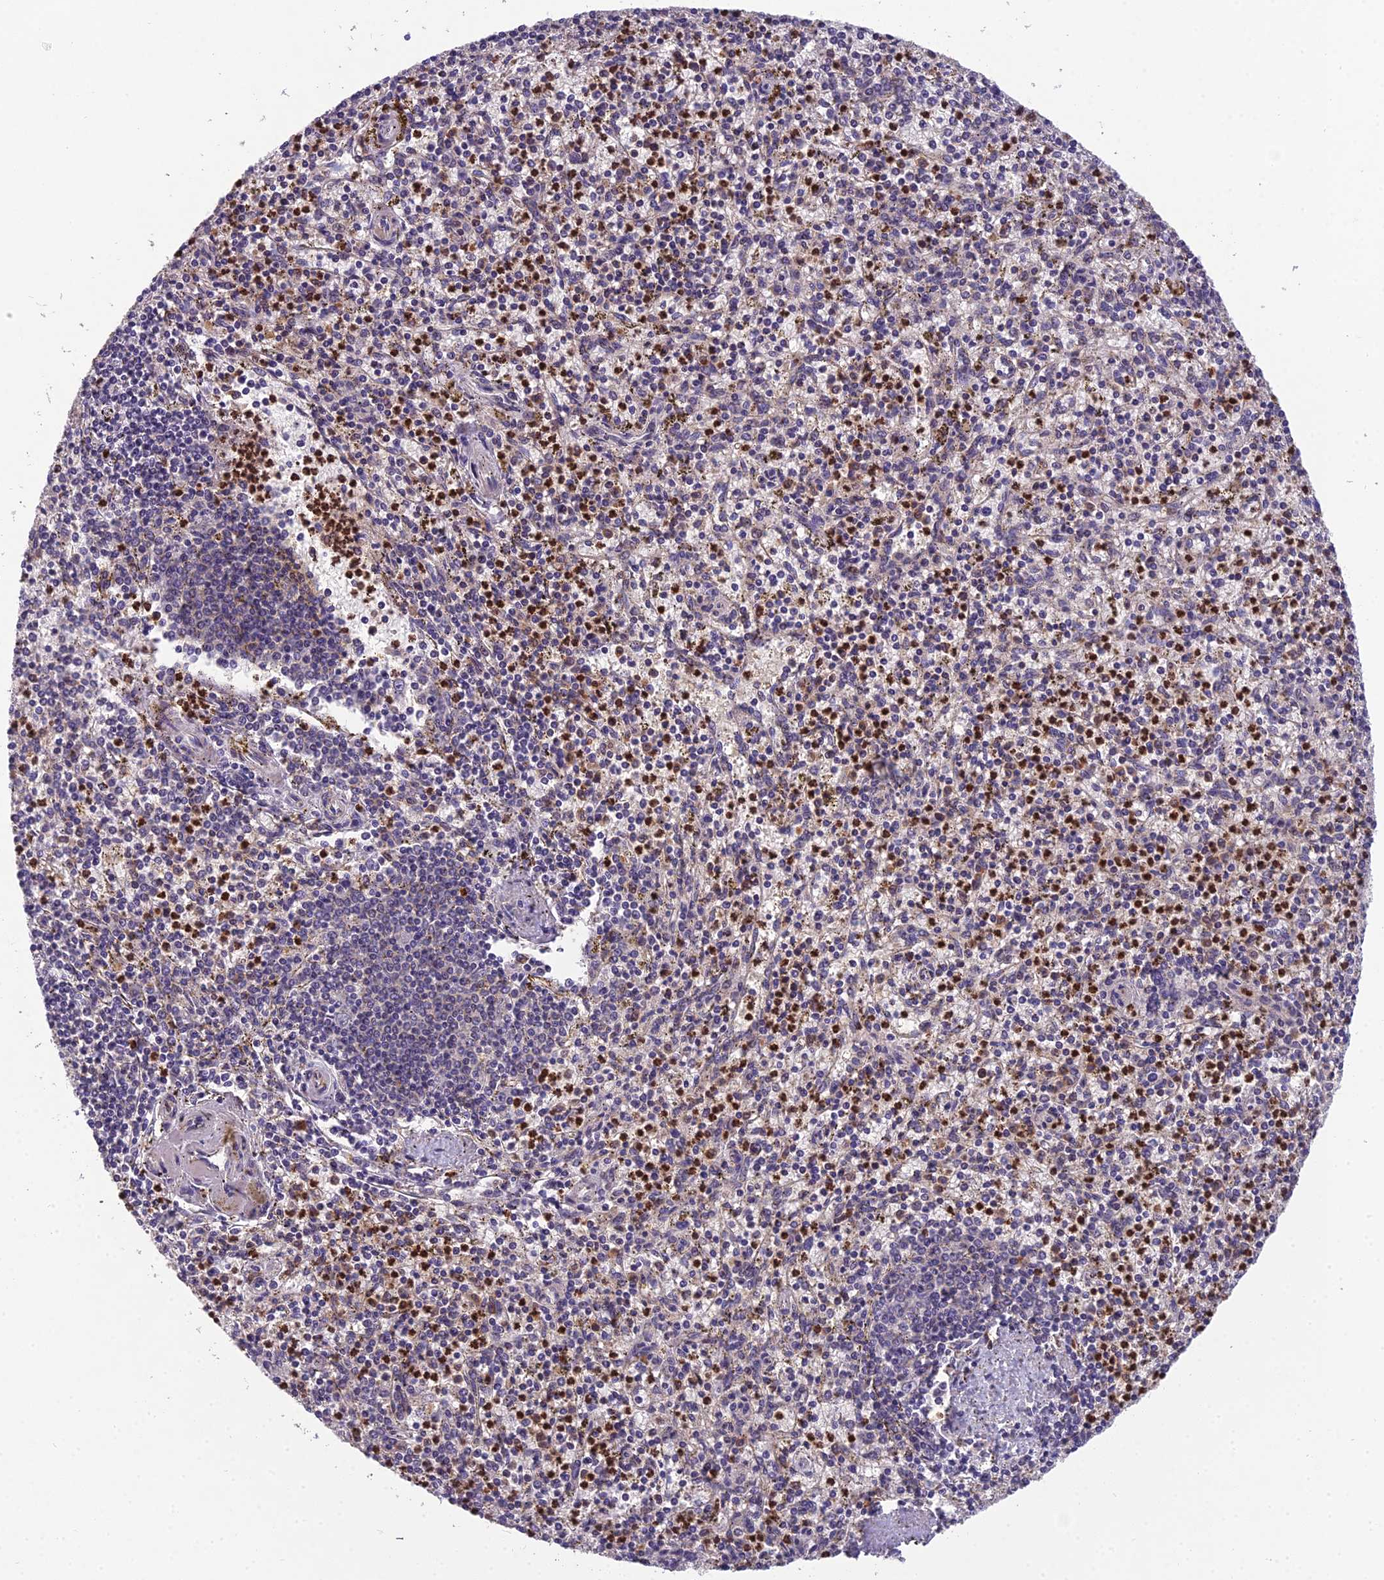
{"staining": {"intensity": "strong", "quantity": "25%-75%", "location": "cytoplasmic/membranous"}, "tissue": "spleen", "cell_type": "Cells in red pulp", "image_type": "normal", "snomed": [{"axis": "morphology", "description": "Normal tissue, NOS"}, {"axis": "topography", "description": "Spleen"}], "caption": "Spleen stained with IHC shows strong cytoplasmic/membranous expression in approximately 25%-75% of cells in red pulp.", "gene": "ENSG00000188897", "patient": {"sex": "male", "age": 72}}